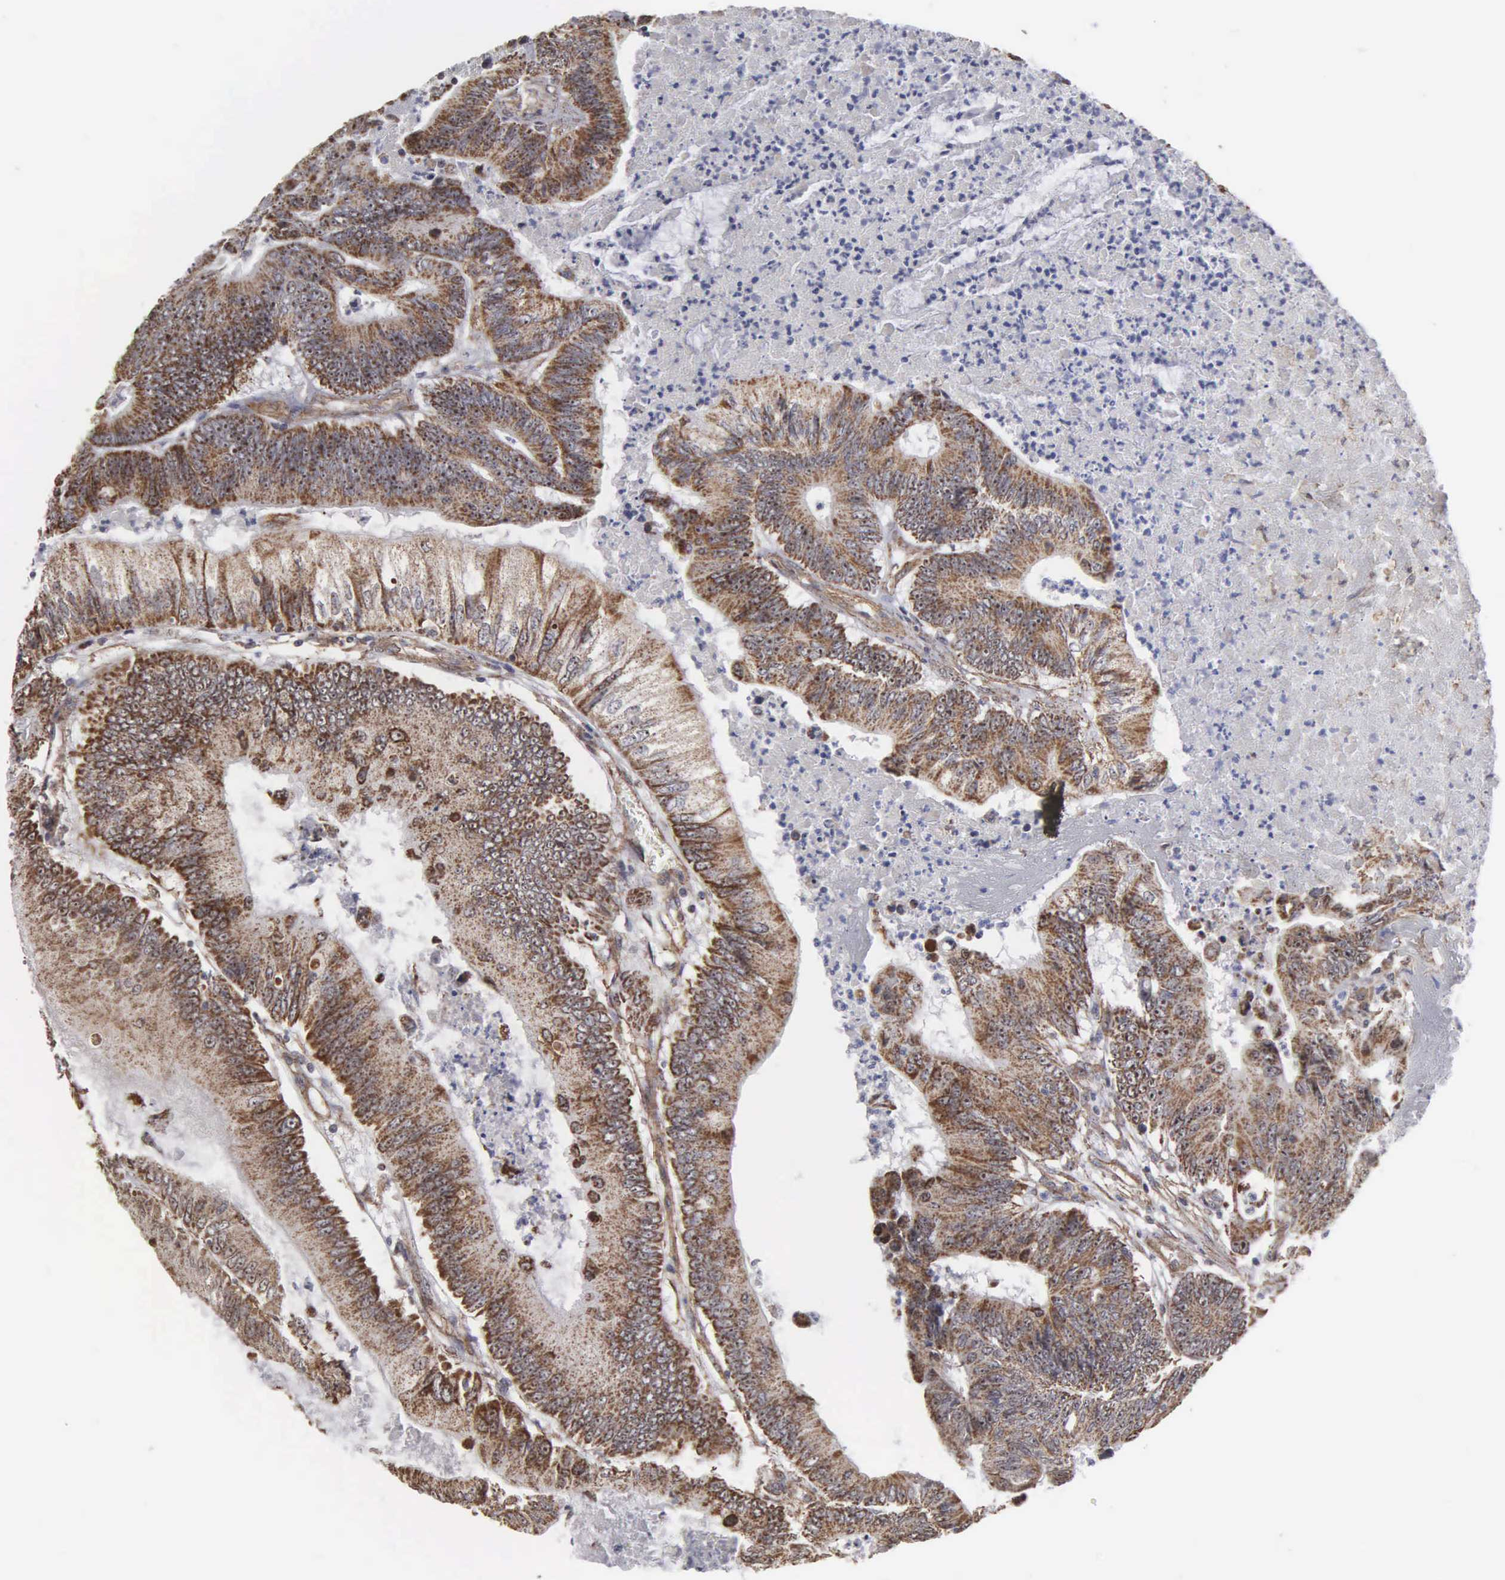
{"staining": {"intensity": "moderate", "quantity": ">75%", "location": "cytoplasmic/membranous,nuclear"}, "tissue": "colorectal cancer", "cell_type": "Tumor cells", "image_type": "cancer", "snomed": [{"axis": "morphology", "description": "Adenocarcinoma, NOS"}, {"axis": "topography", "description": "Colon"}], "caption": "Approximately >75% of tumor cells in colorectal cancer display moderate cytoplasmic/membranous and nuclear protein expression as visualized by brown immunohistochemical staining.", "gene": "NGDN", "patient": {"sex": "male", "age": 65}}